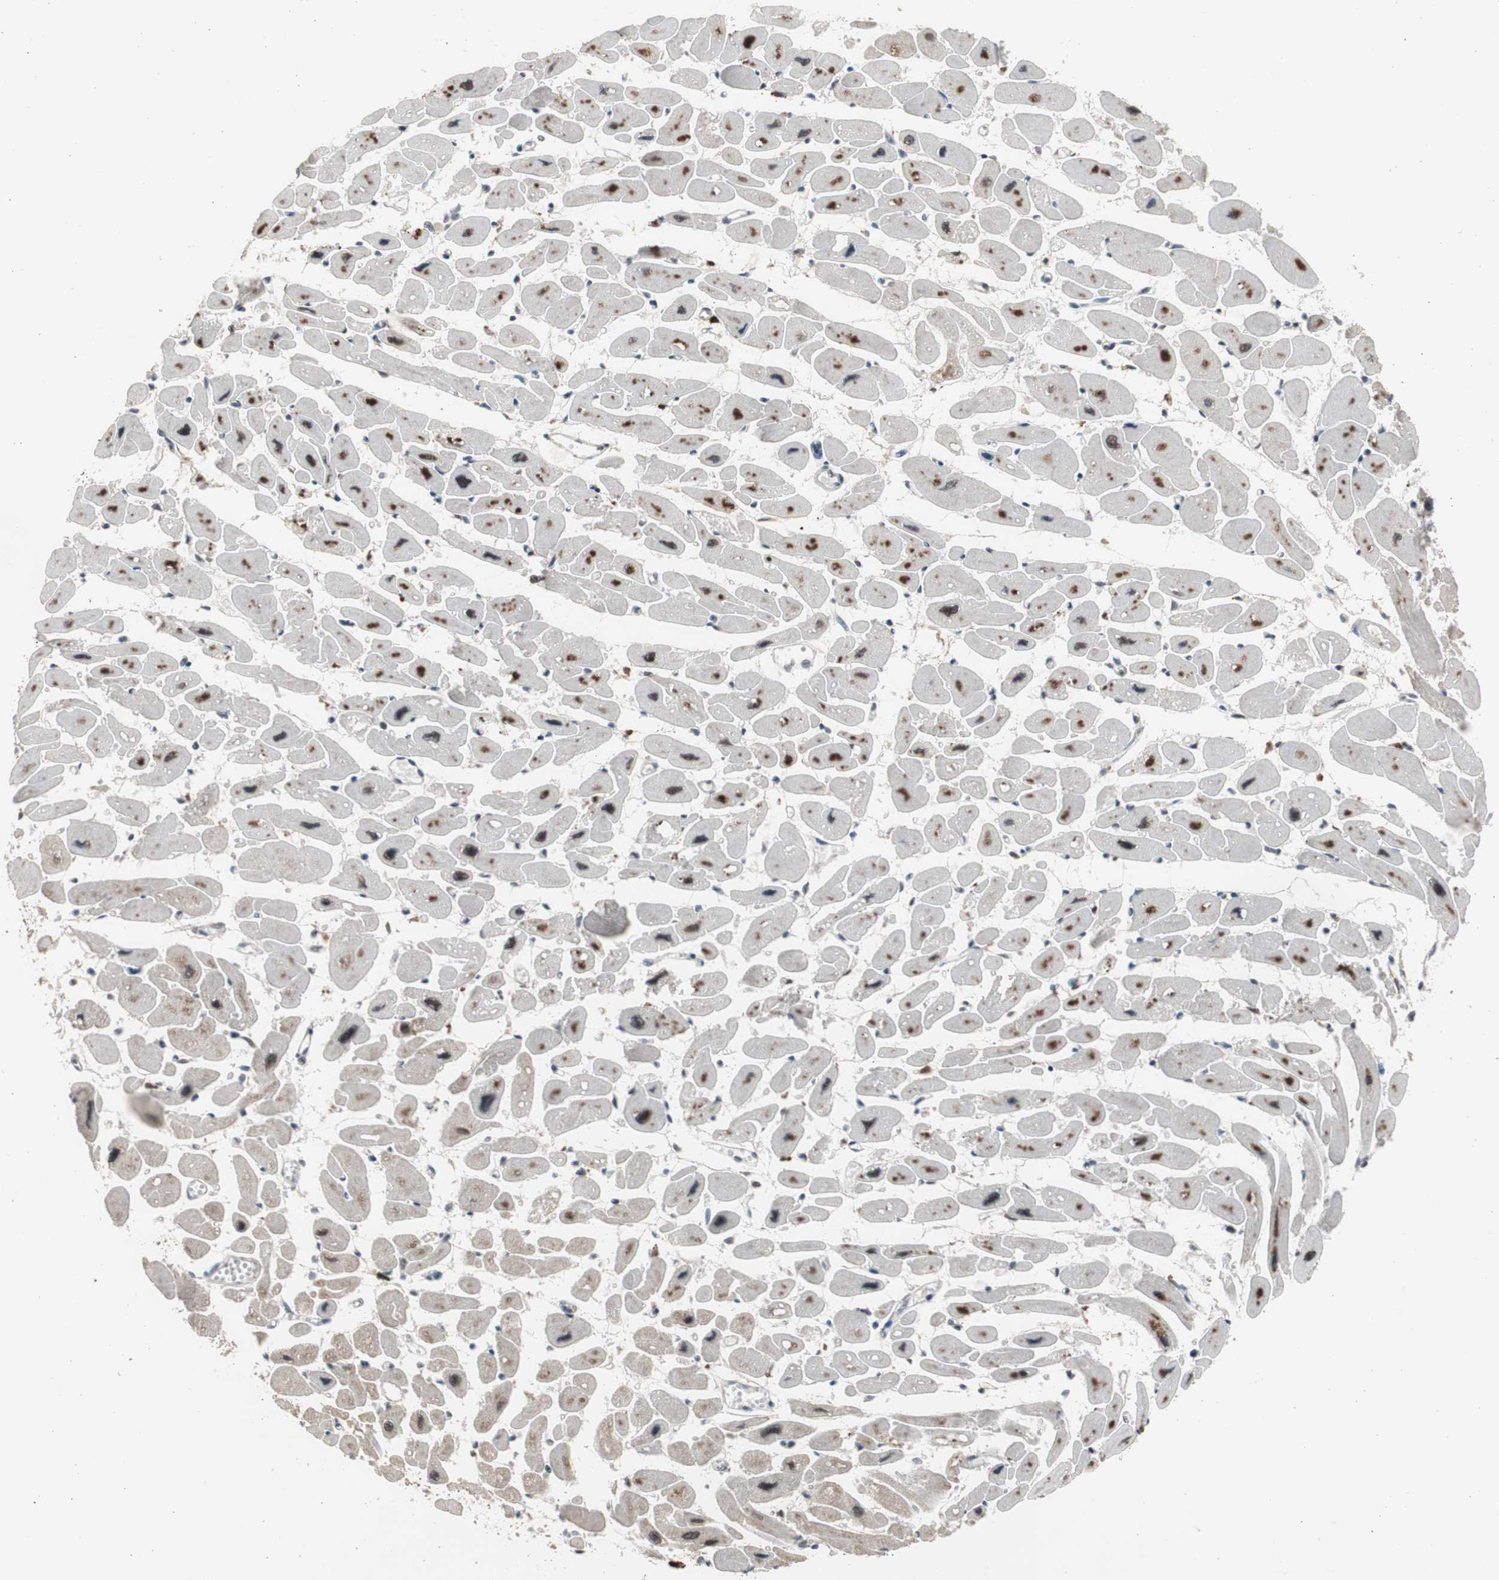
{"staining": {"intensity": "strong", "quantity": ">75%", "location": "nuclear"}, "tissue": "heart muscle", "cell_type": "Cardiomyocytes", "image_type": "normal", "snomed": [{"axis": "morphology", "description": "Normal tissue, NOS"}, {"axis": "topography", "description": "Heart"}], "caption": "Heart muscle stained with DAB (3,3'-diaminobenzidine) immunohistochemistry demonstrates high levels of strong nuclear staining in about >75% of cardiomyocytes. (brown staining indicates protein expression, while blue staining denotes nuclei).", "gene": "RPA1", "patient": {"sex": "female", "age": 54}}